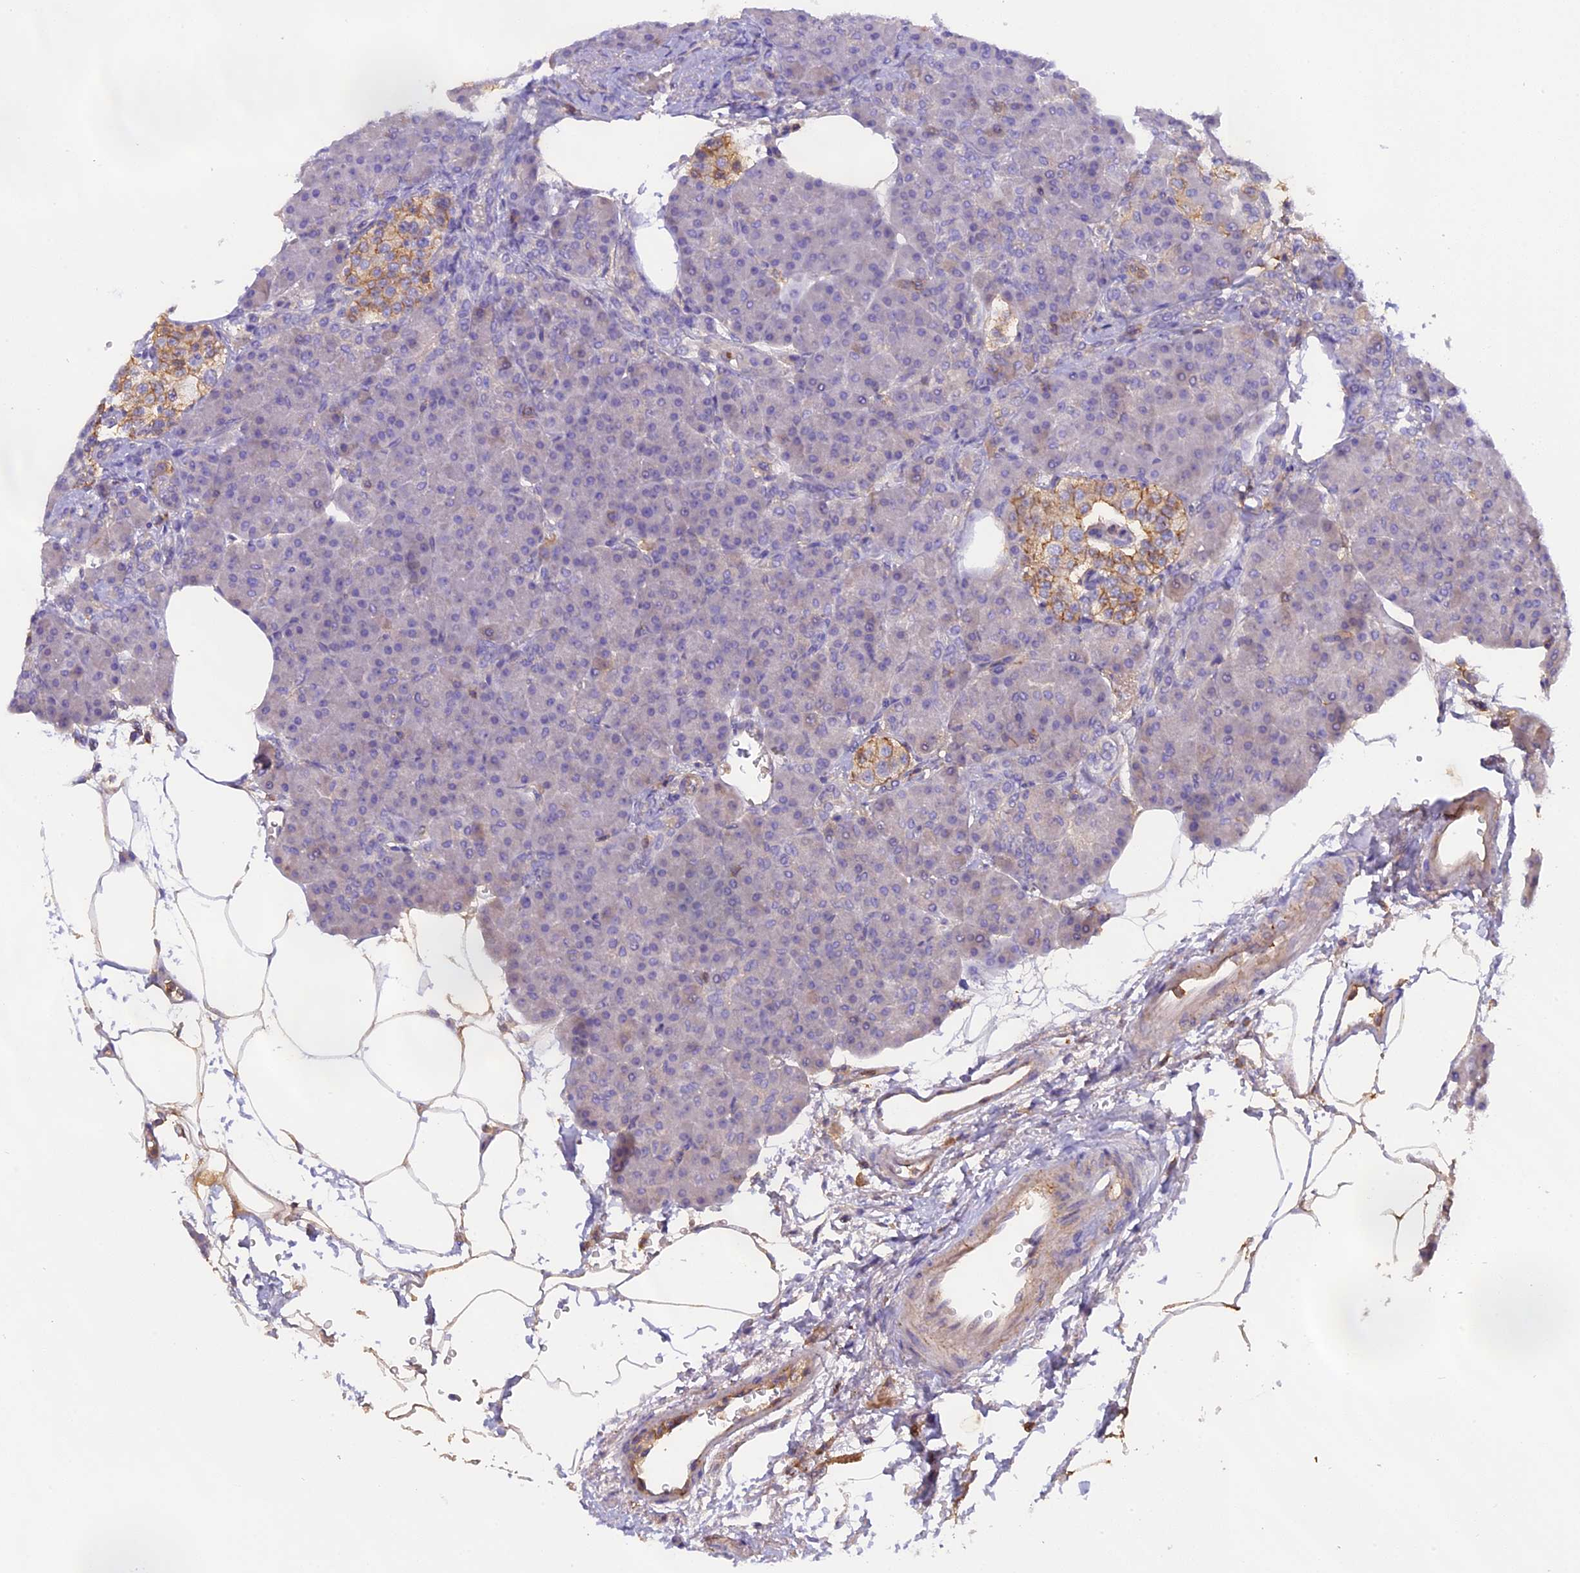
{"staining": {"intensity": "negative", "quantity": "none", "location": "none"}, "tissue": "pancreas", "cell_type": "Exocrine glandular cells", "image_type": "normal", "snomed": [{"axis": "morphology", "description": "Normal tissue, NOS"}, {"axis": "topography", "description": "Pancreas"}], "caption": "This is an immunohistochemistry photomicrograph of benign pancreas. There is no positivity in exocrine glandular cells.", "gene": "CFAP119", "patient": {"sex": "female", "age": 70}}